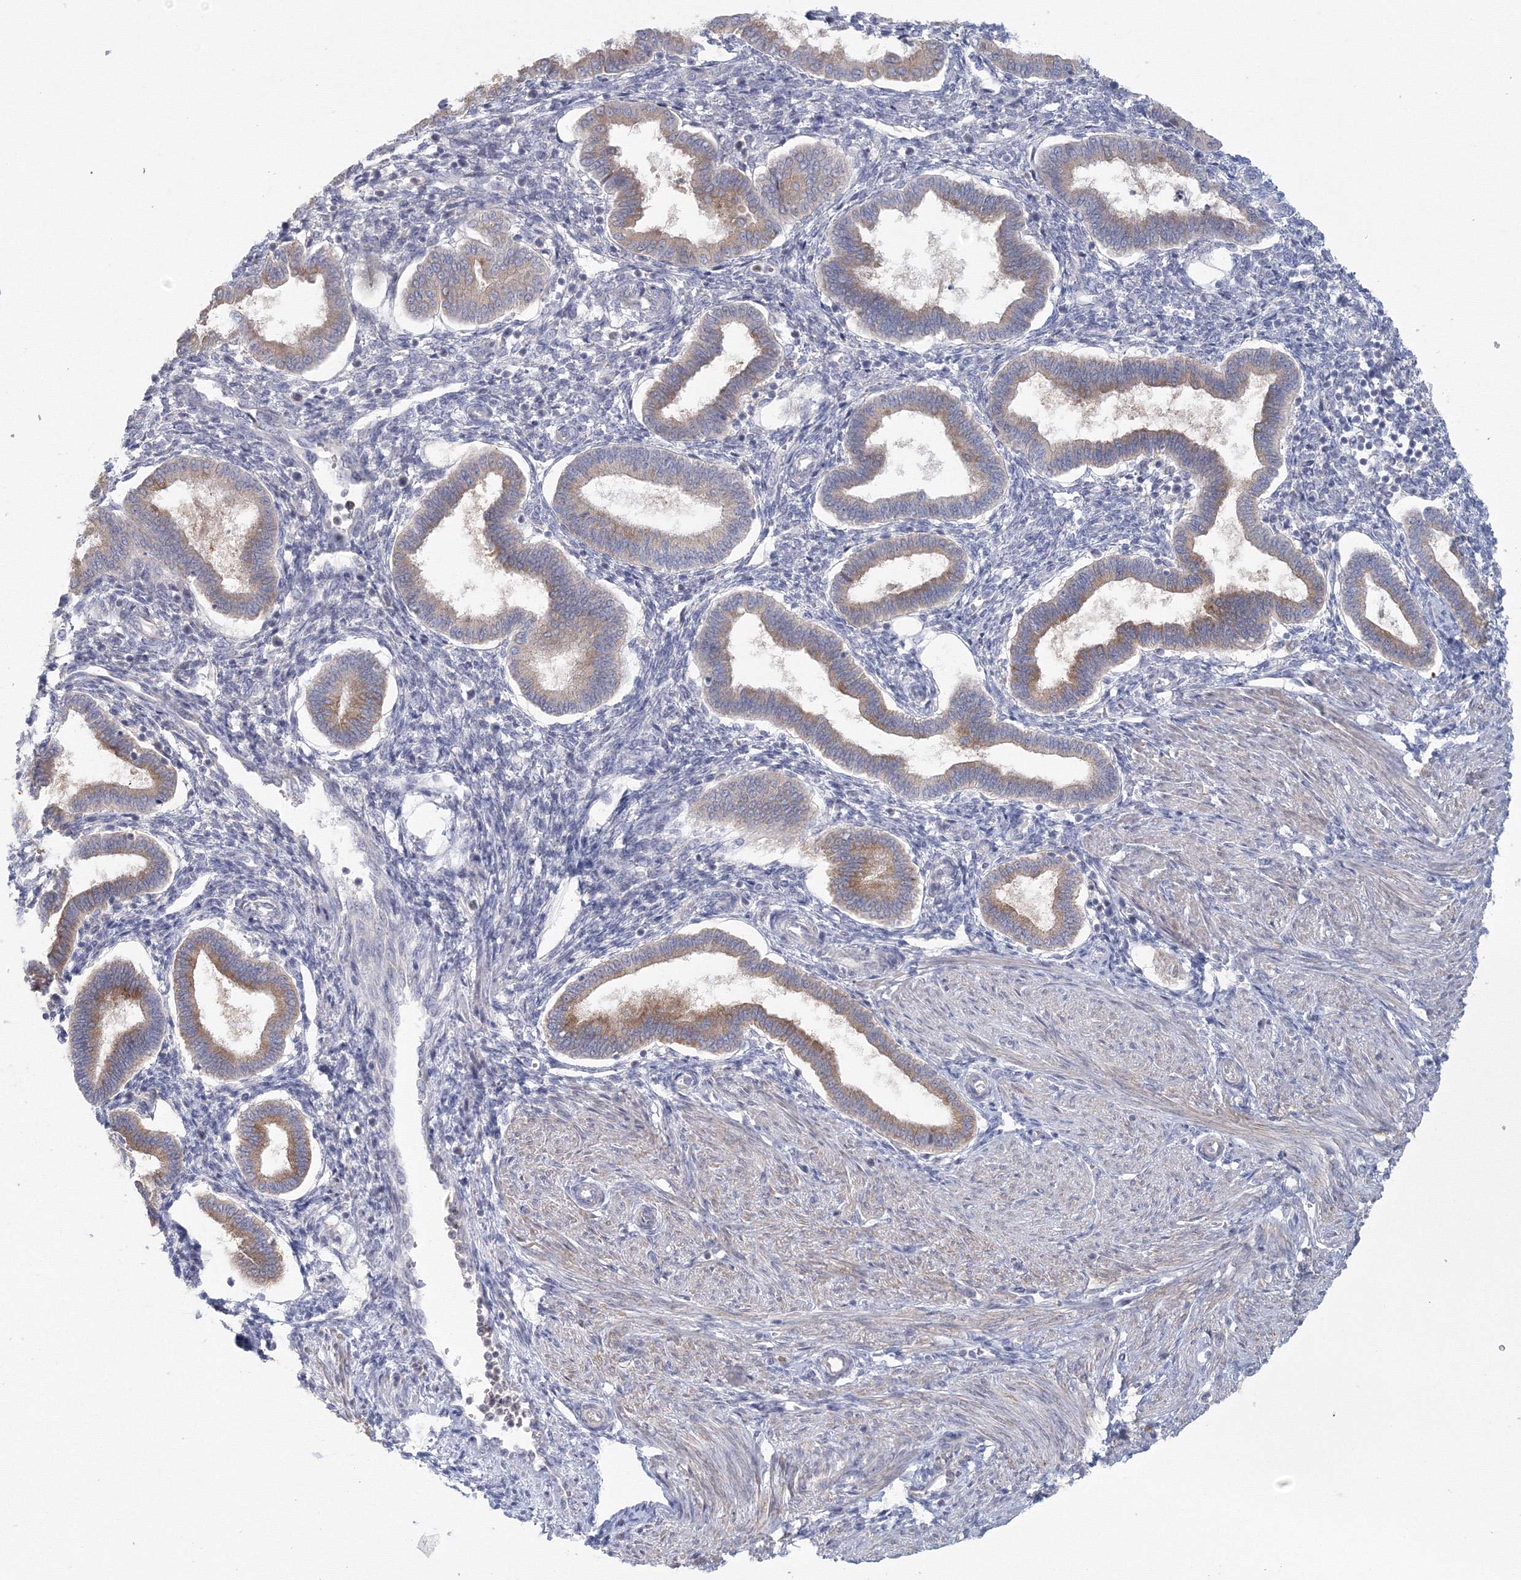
{"staining": {"intensity": "negative", "quantity": "none", "location": "none"}, "tissue": "endometrium", "cell_type": "Cells in endometrial stroma", "image_type": "normal", "snomed": [{"axis": "morphology", "description": "Normal tissue, NOS"}, {"axis": "topography", "description": "Endometrium"}], "caption": "Endometrium was stained to show a protein in brown. There is no significant staining in cells in endometrial stroma. Nuclei are stained in blue.", "gene": "TACC2", "patient": {"sex": "female", "age": 24}}